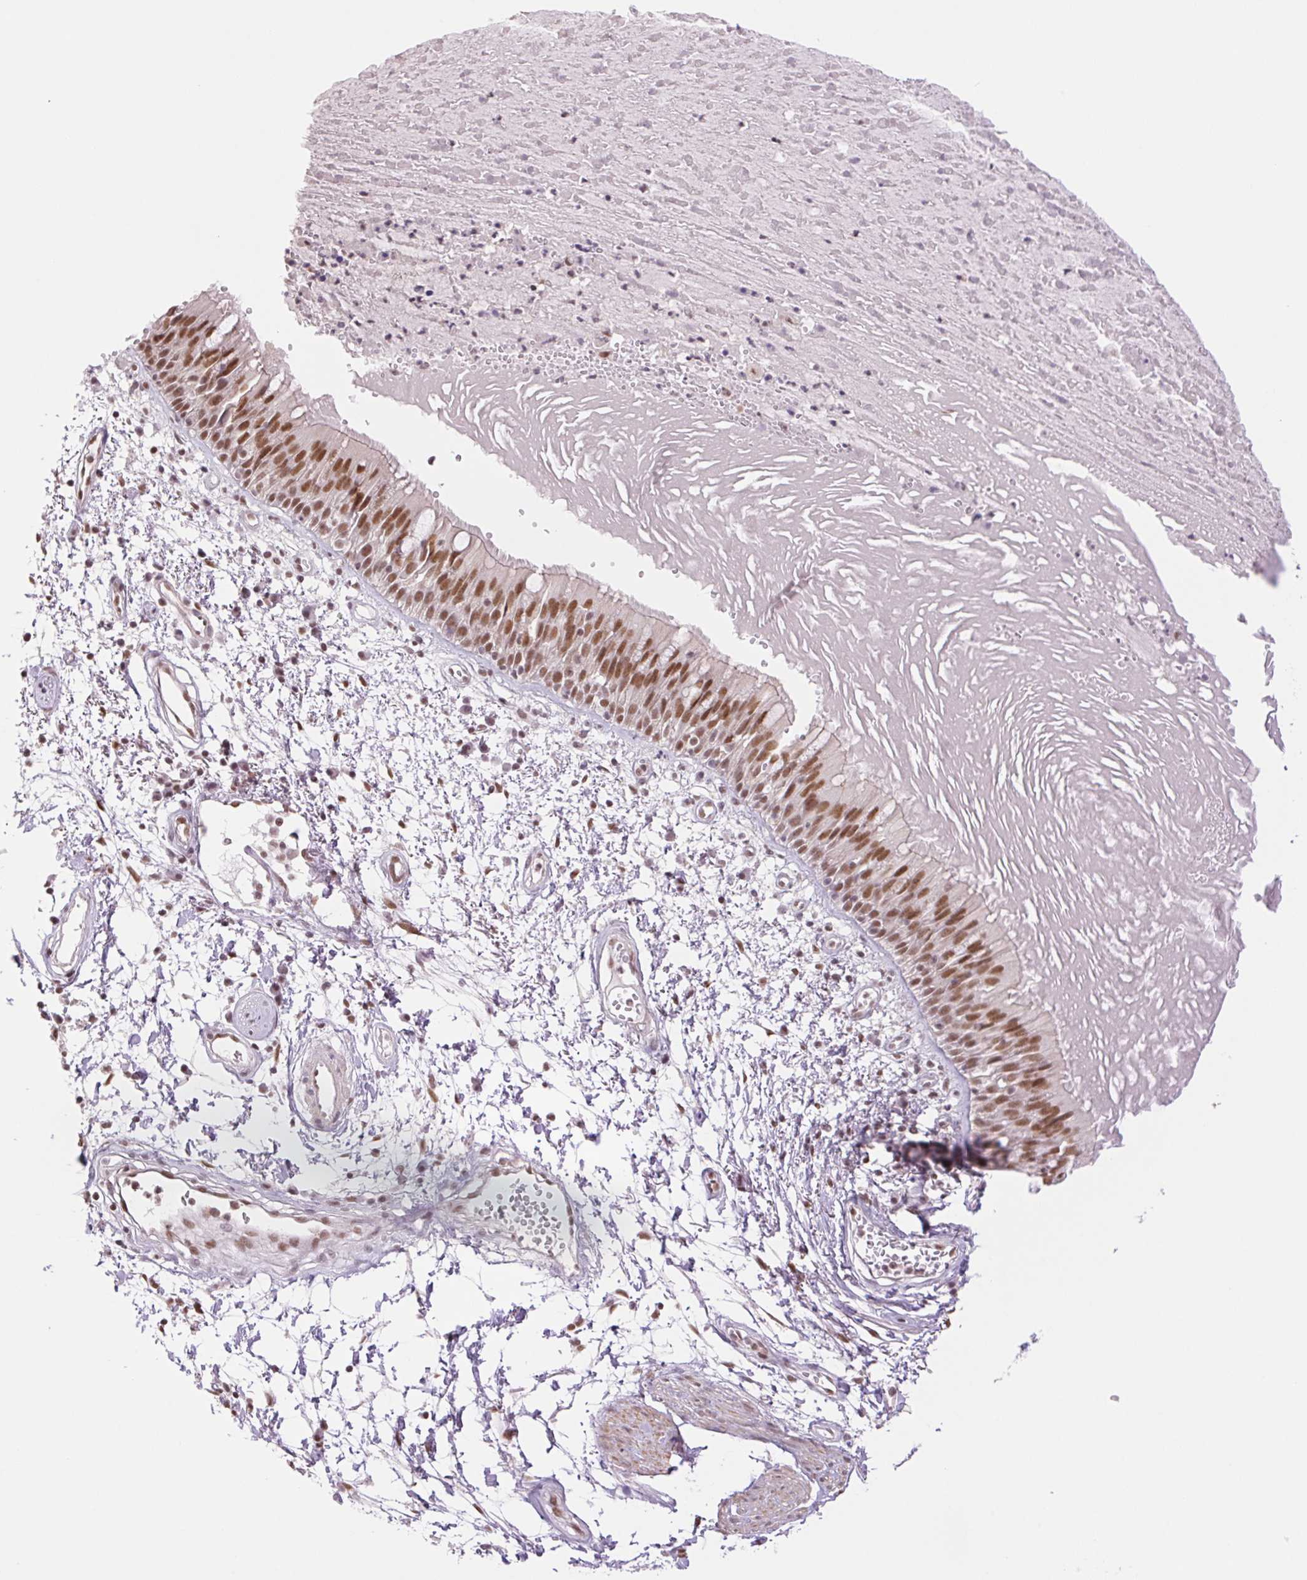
{"staining": {"intensity": "moderate", "quantity": ">75%", "location": "nuclear"}, "tissue": "bronchus", "cell_type": "Respiratory epithelial cells", "image_type": "normal", "snomed": [{"axis": "morphology", "description": "Normal tissue, NOS"}, {"axis": "morphology", "description": "Squamous cell carcinoma, NOS"}, {"axis": "topography", "description": "Cartilage tissue"}, {"axis": "topography", "description": "Bronchus"}, {"axis": "topography", "description": "Lung"}], "caption": "The photomicrograph reveals a brown stain indicating the presence of a protein in the nuclear of respiratory epithelial cells in bronchus.", "gene": "RPRD1B", "patient": {"sex": "male", "age": 66}}